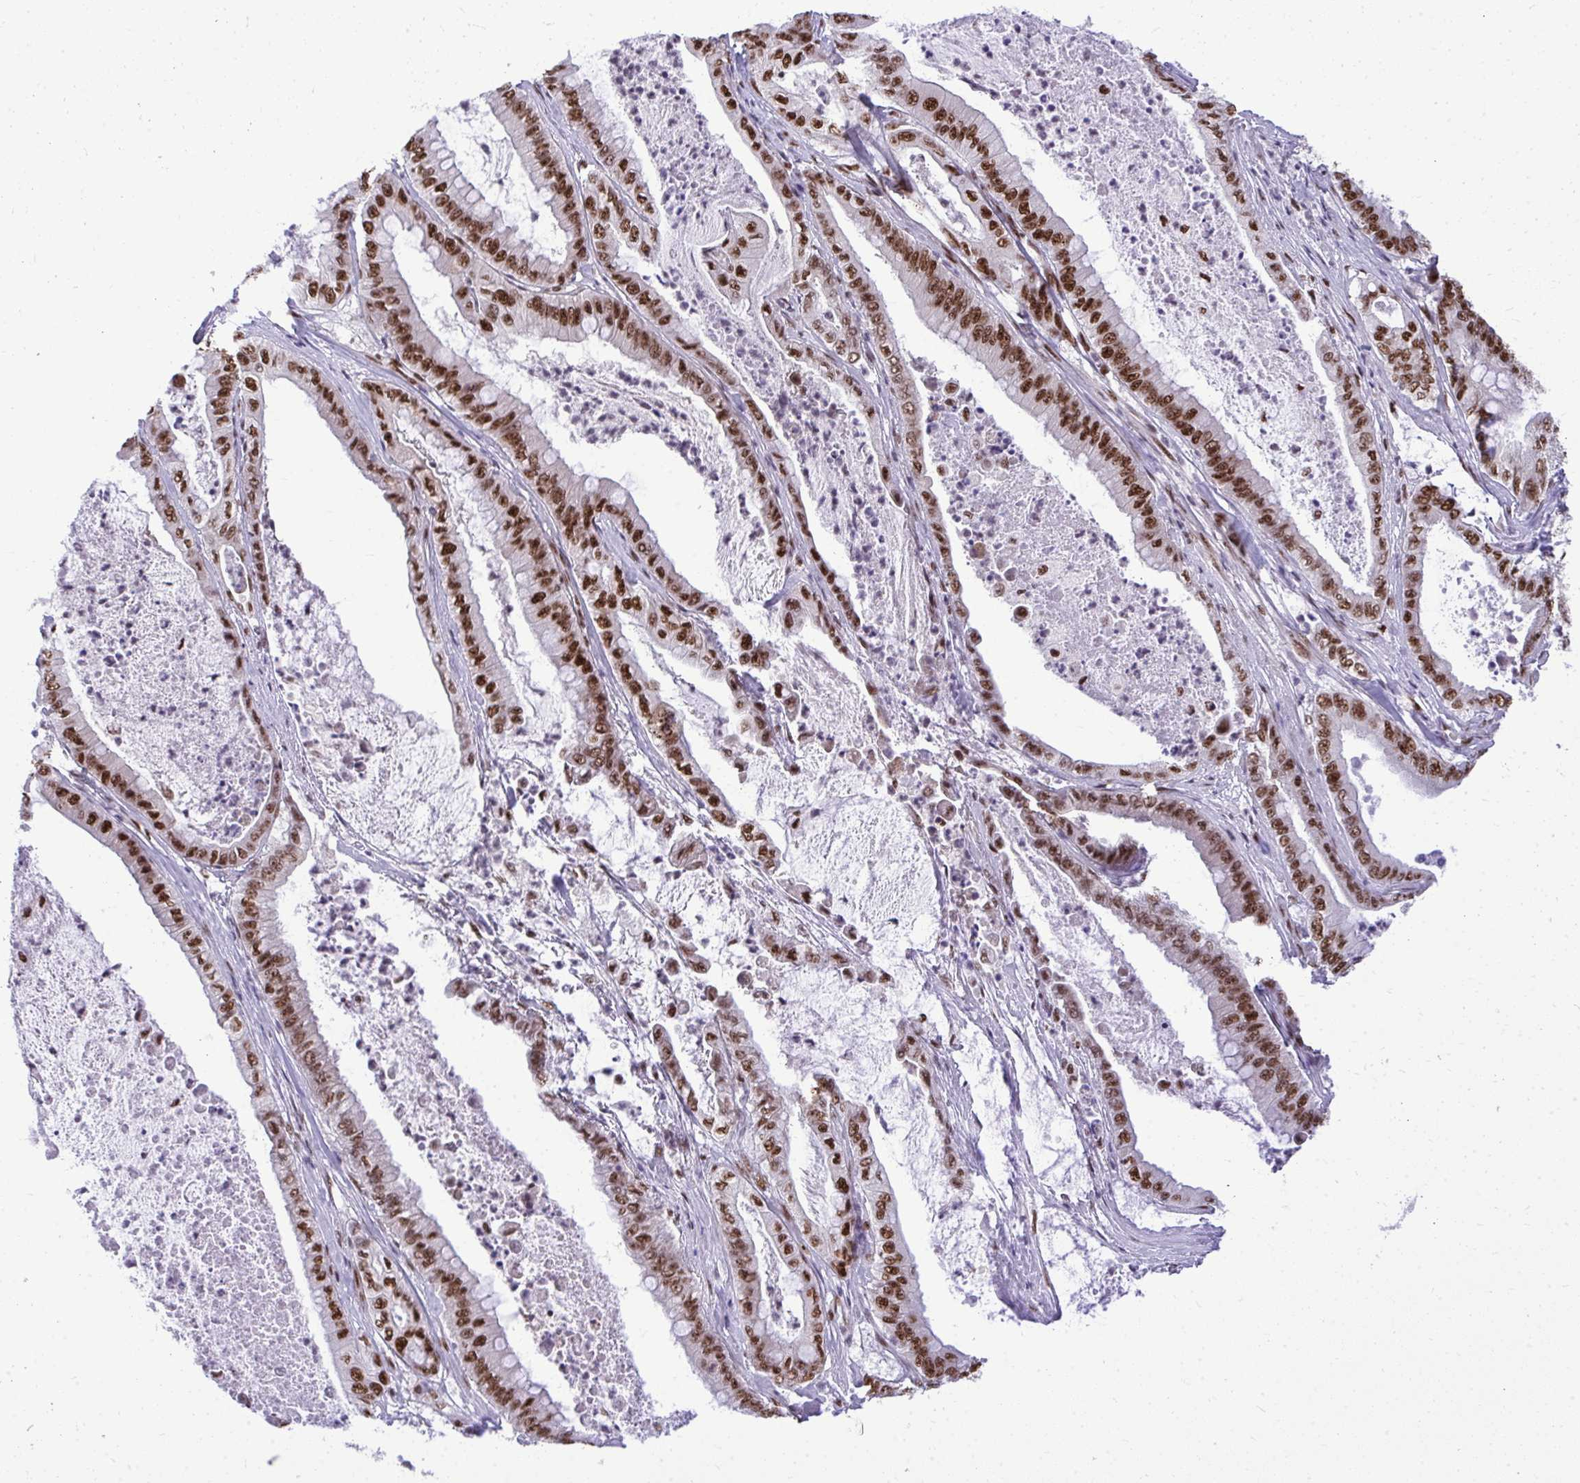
{"staining": {"intensity": "strong", "quantity": ">75%", "location": "nuclear"}, "tissue": "pancreatic cancer", "cell_type": "Tumor cells", "image_type": "cancer", "snomed": [{"axis": "morphology", "description": "Adenocarcinoma, NOS"}, {"axis": "topography", "description": "Pancreas"}], "caption": "The immunohistochemical stain shows strong nuclear positivity in tumor cells of pancreatic adenocarcinoma tissue.", "gene": "PRPF19", "patient": {"sex": "male", "age": 71}}